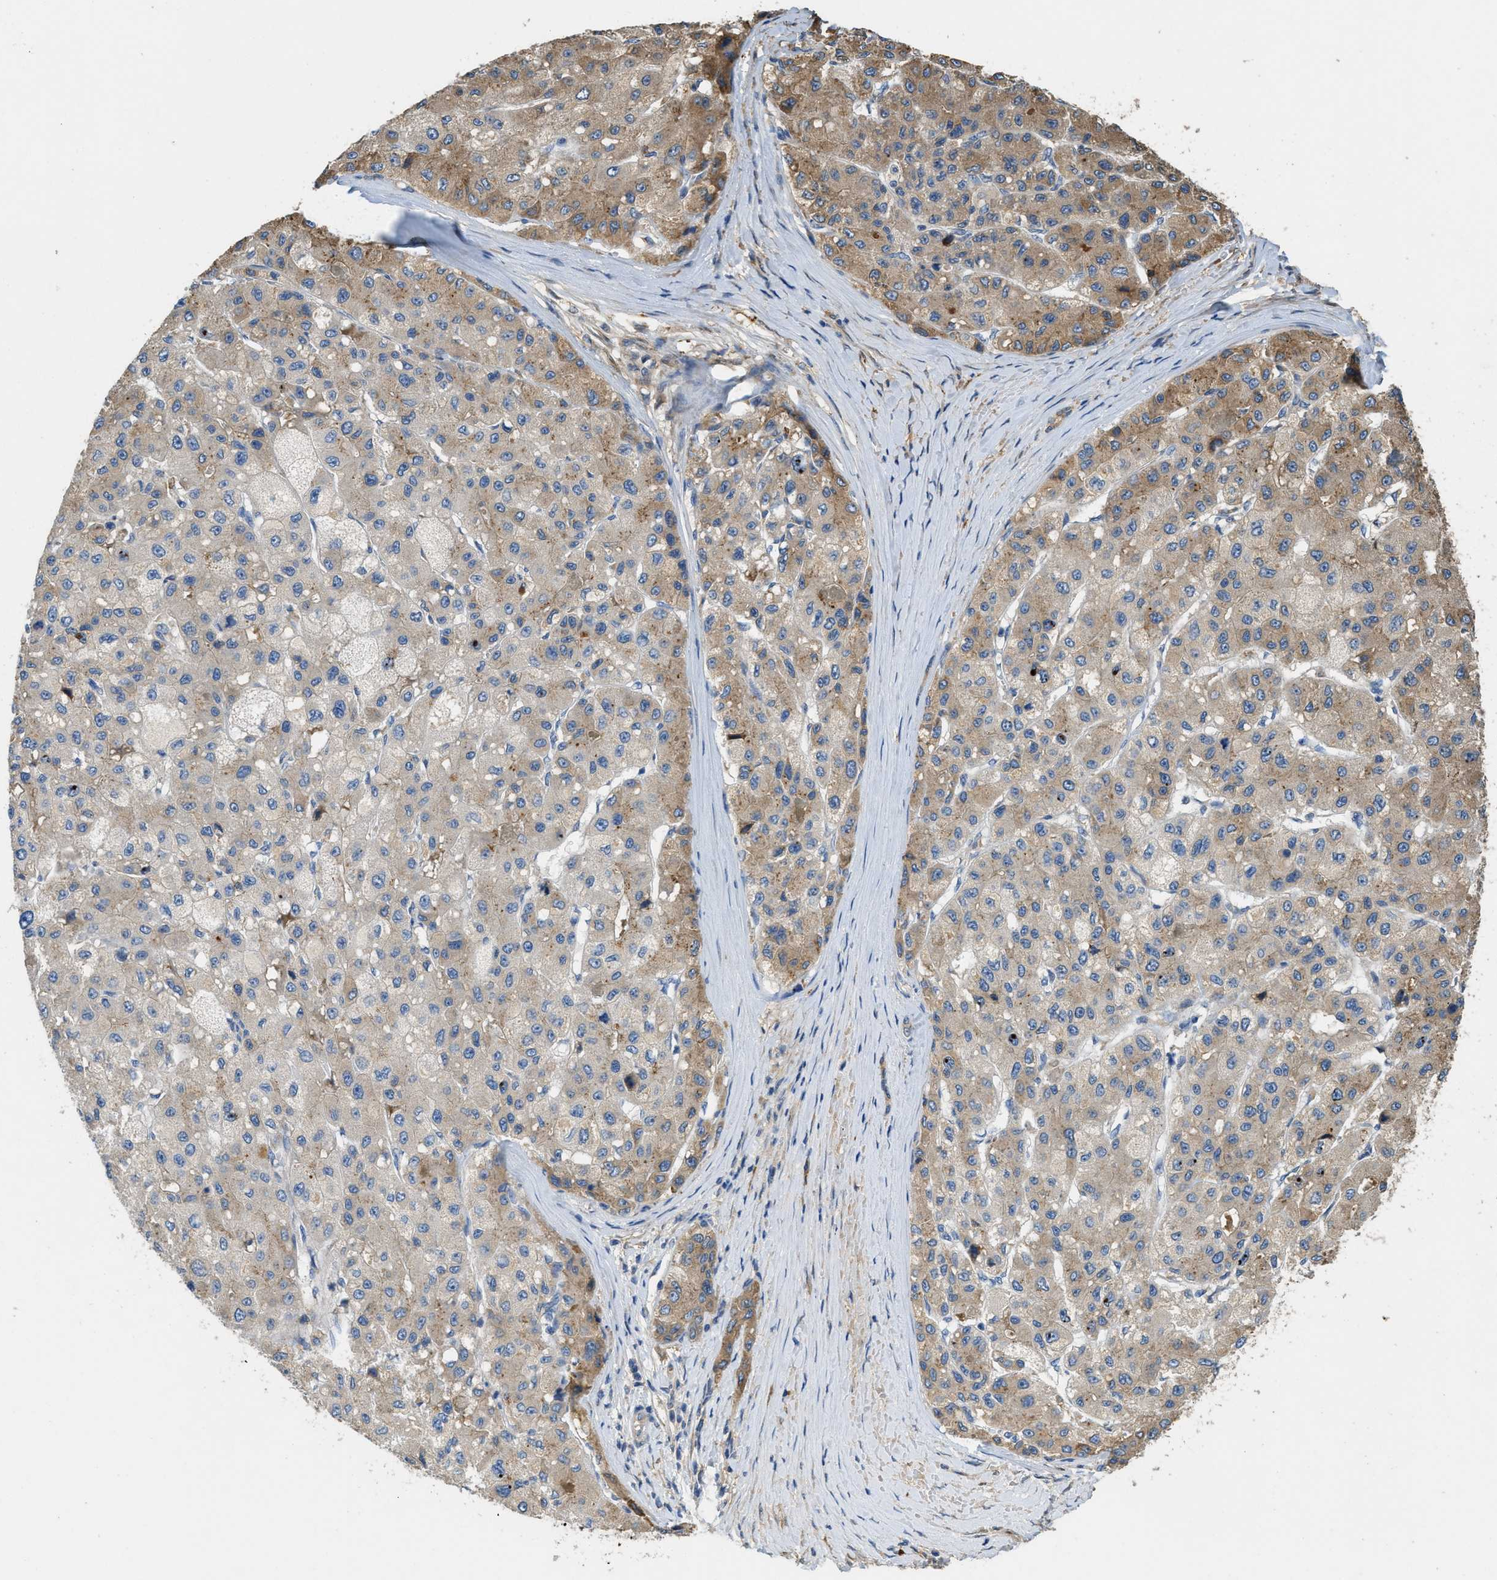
{"staining": {"intensity": "moderate", "quantity": "25%-75%", "location": "cytoplasmic/membranous"}, "tissue": "liver cancer", "cell_type": "Tumor cells", "image_type": "cancer", "snomed": [{"axis": "morphology", "description": "Carcinoma, Hepatocellular, NOS"}, {"axis": "topography", "description": "Liver"}], "caption": "Immunohistochemical staining of human liver cancer shows moderate cytoplasmic/membranous protein staining in approximately 25%-75% of tumor cells.", "gene": "RIPK2", "patient": {"sex": "male", "age": 80}}